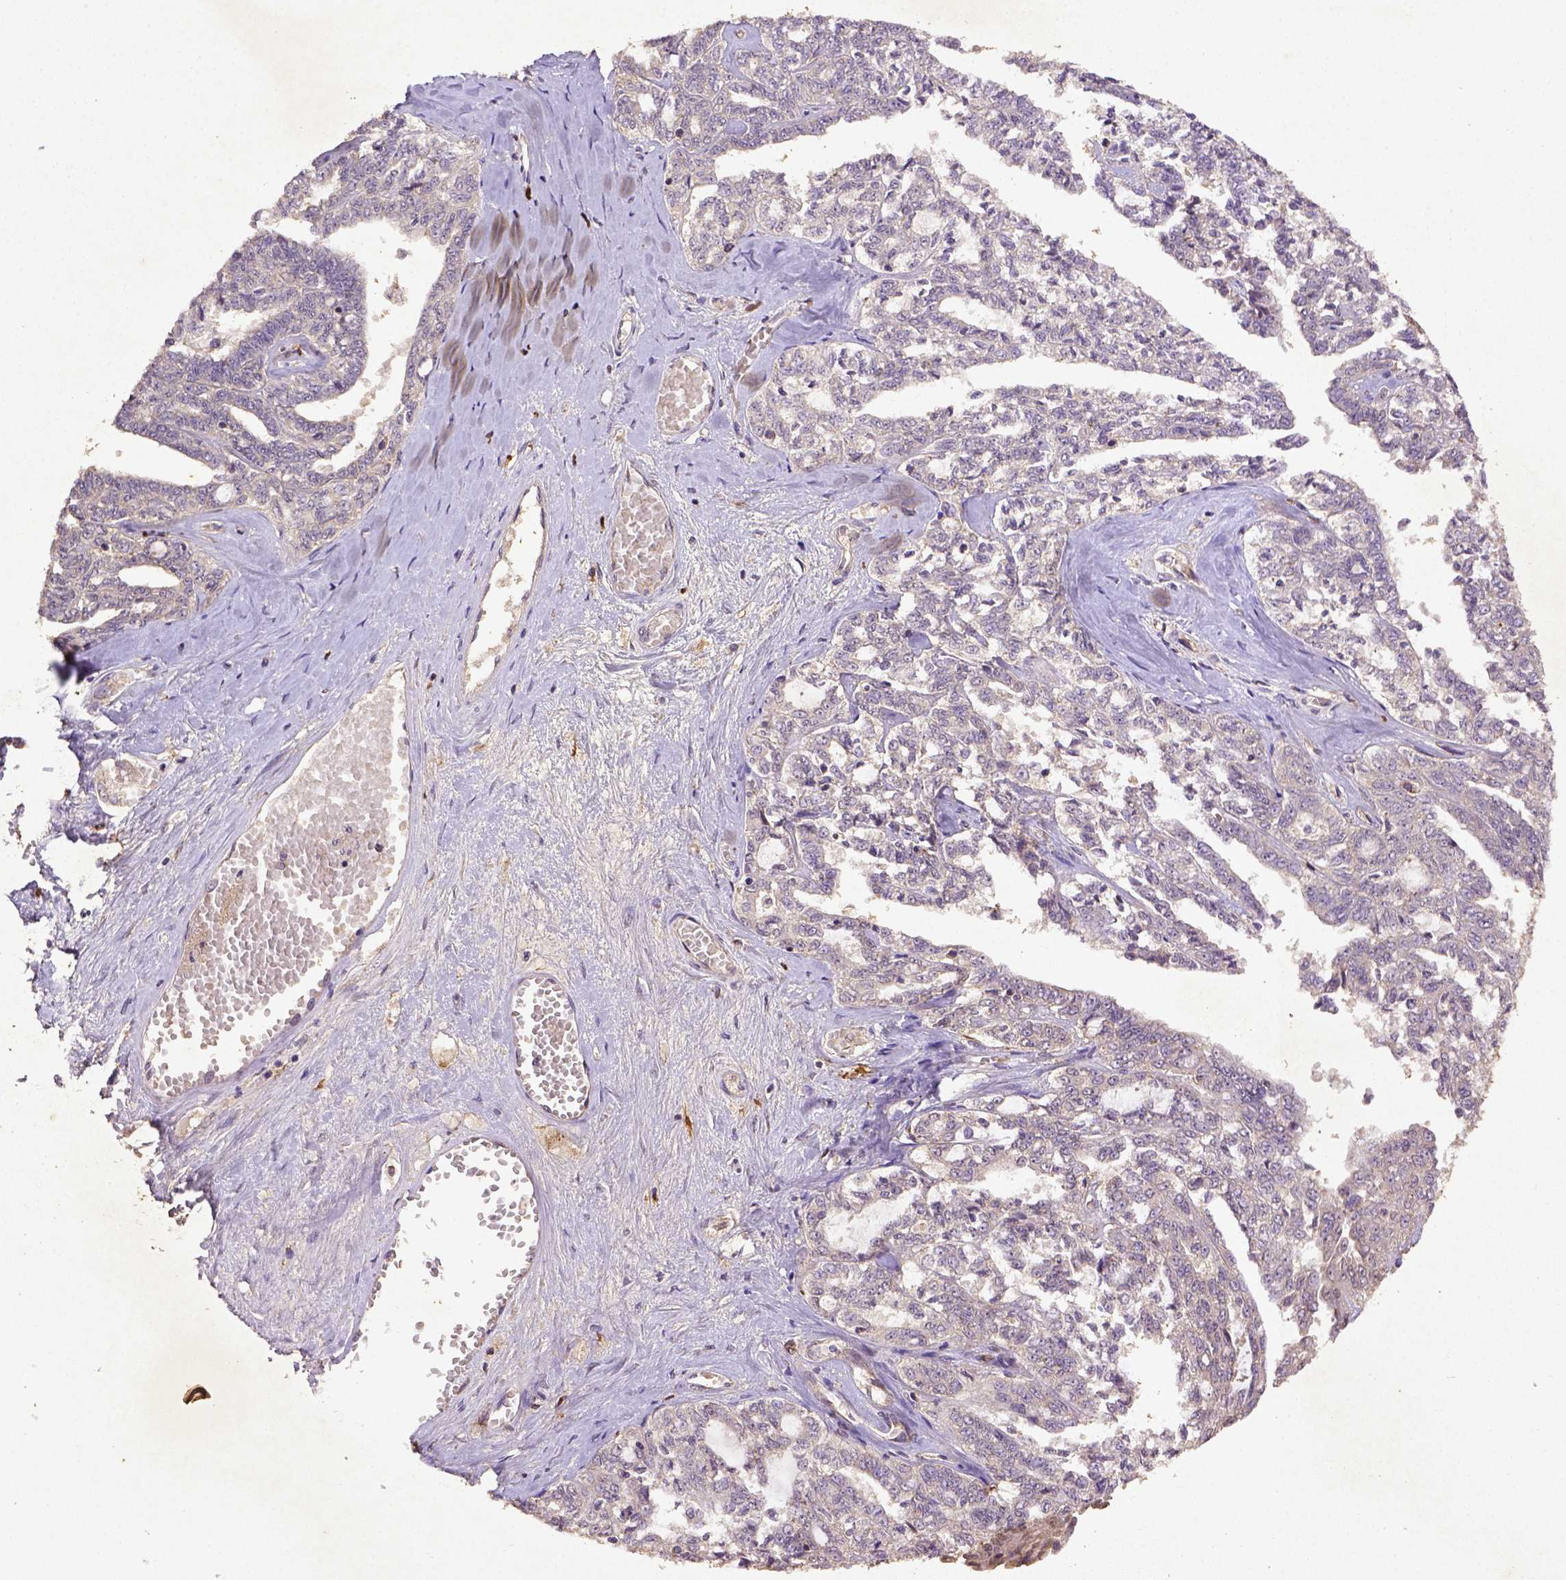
{"staining": {"intensity": "negative", "quantity": "none", "location": "none"}, "tissue": "ovarian cancer", "cell_type": "Tumor cells", "image_type": "cancer", "snomed": [{"axis": "morphology", "description": "Cystadenocarcinoma, serous, NOS"}, {"axis": "topography", "description": "Ovary"}], "caption": "Ovarian cancer (serous cystadenocarcinoma) was stained to show a protein in brown. There is no significant positivity in tumor cells.", "gene": "MT-CO1", "patient": {"sex": "female", "age": 71}}